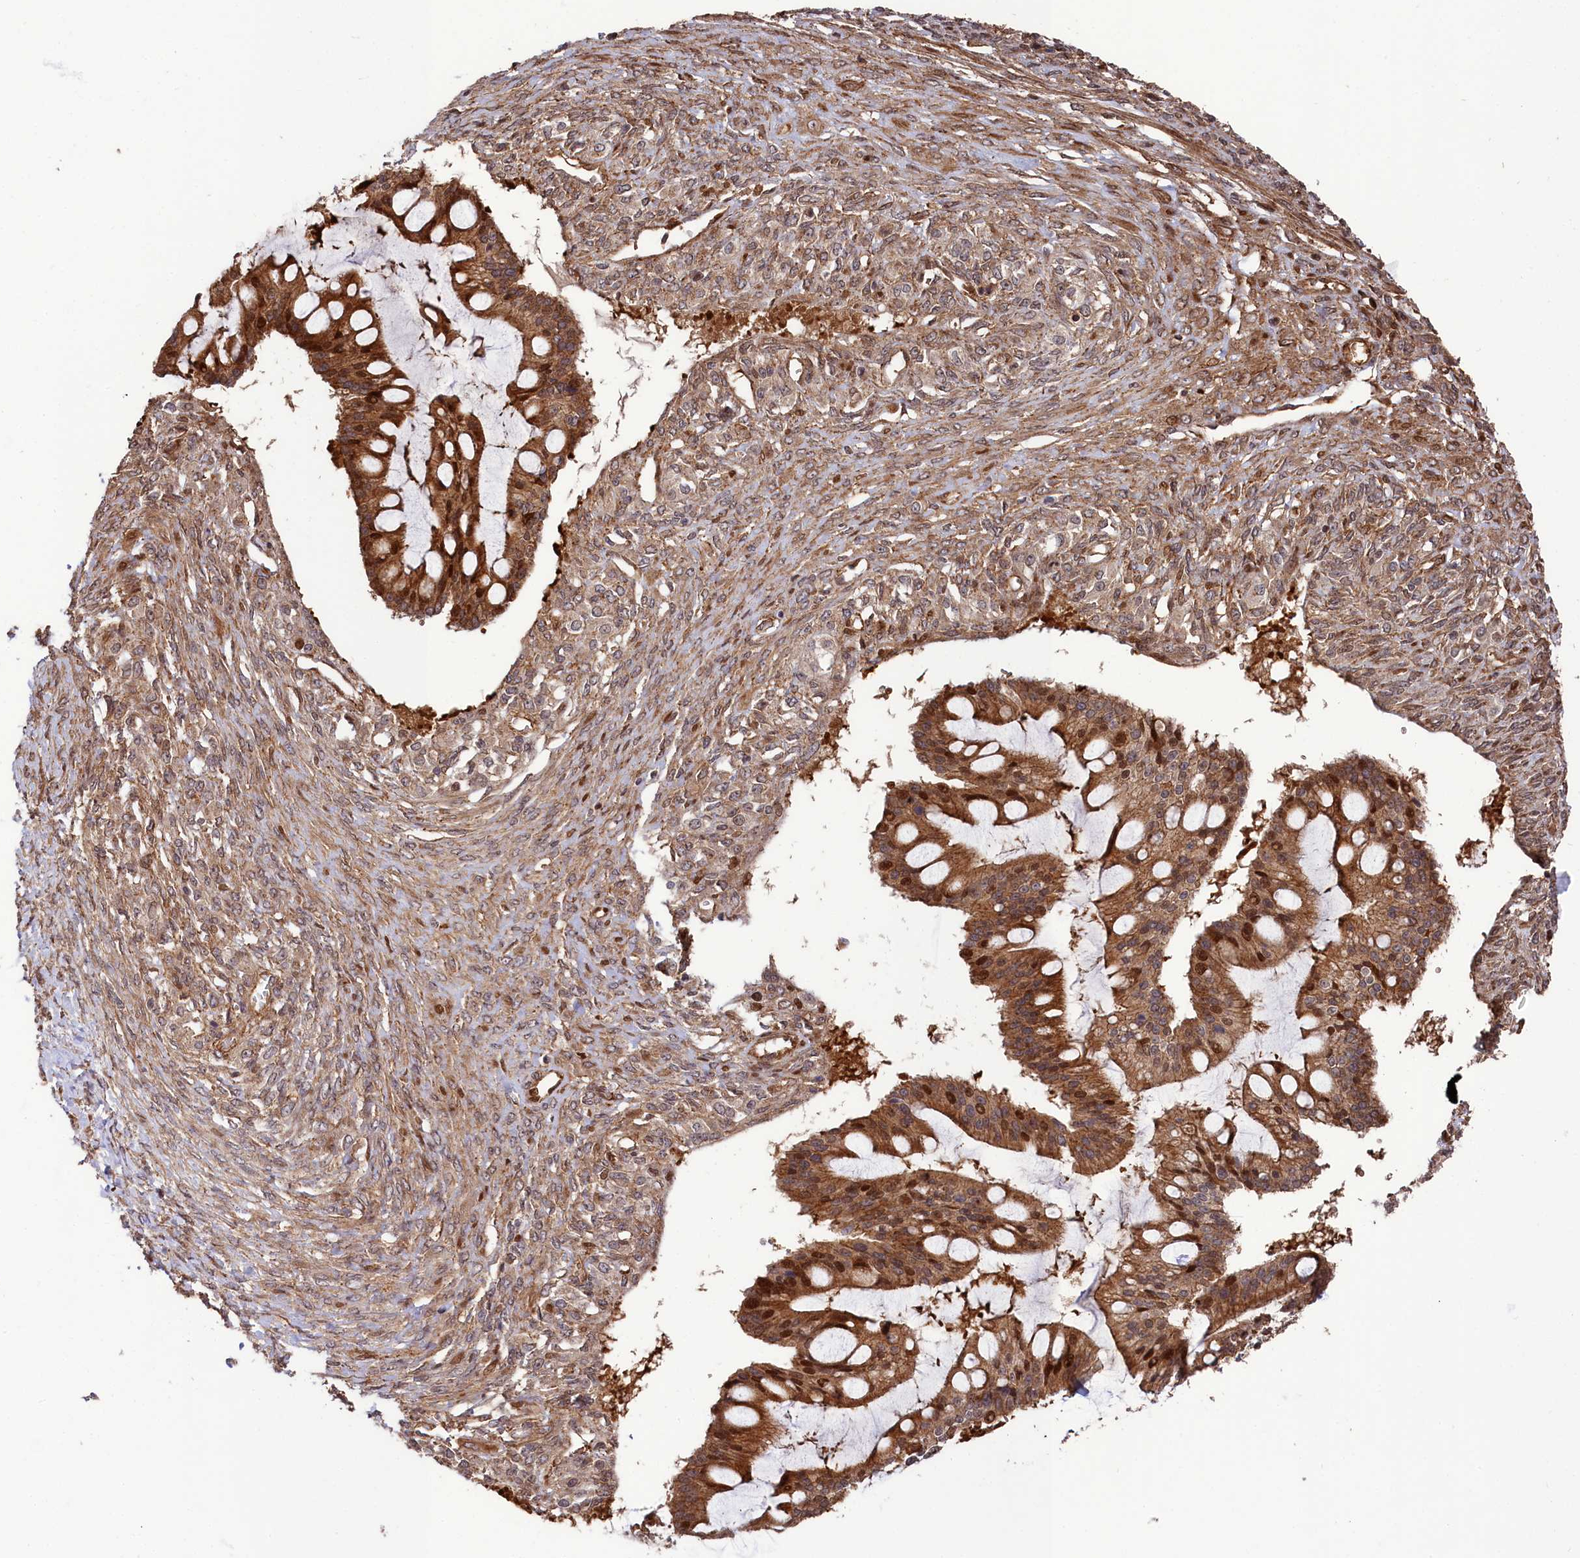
{"staining": {"intensity": "strong", "quantity": ">75%", "location": "cytoplasmic/membranous,nuclear"}, "tissue": "ovarian cancer", "cell_type": "Tumor cells", "image_type": "cancer", "snomed": [{"axis": "morphology", "description": "Cystadenocarcinoma, mucinous, NOS"}, {"axis": "topography", "description": "Ovary"}], "caption": "Strong cytoplasmic/membranous and nuclear protein staining is appreciated in about >75% of tumor cells in ovarian mucinous cystadenocarcinoma.", "gene": "TNKS1BP1", "patient": {"sex": "female", "age": 73}}